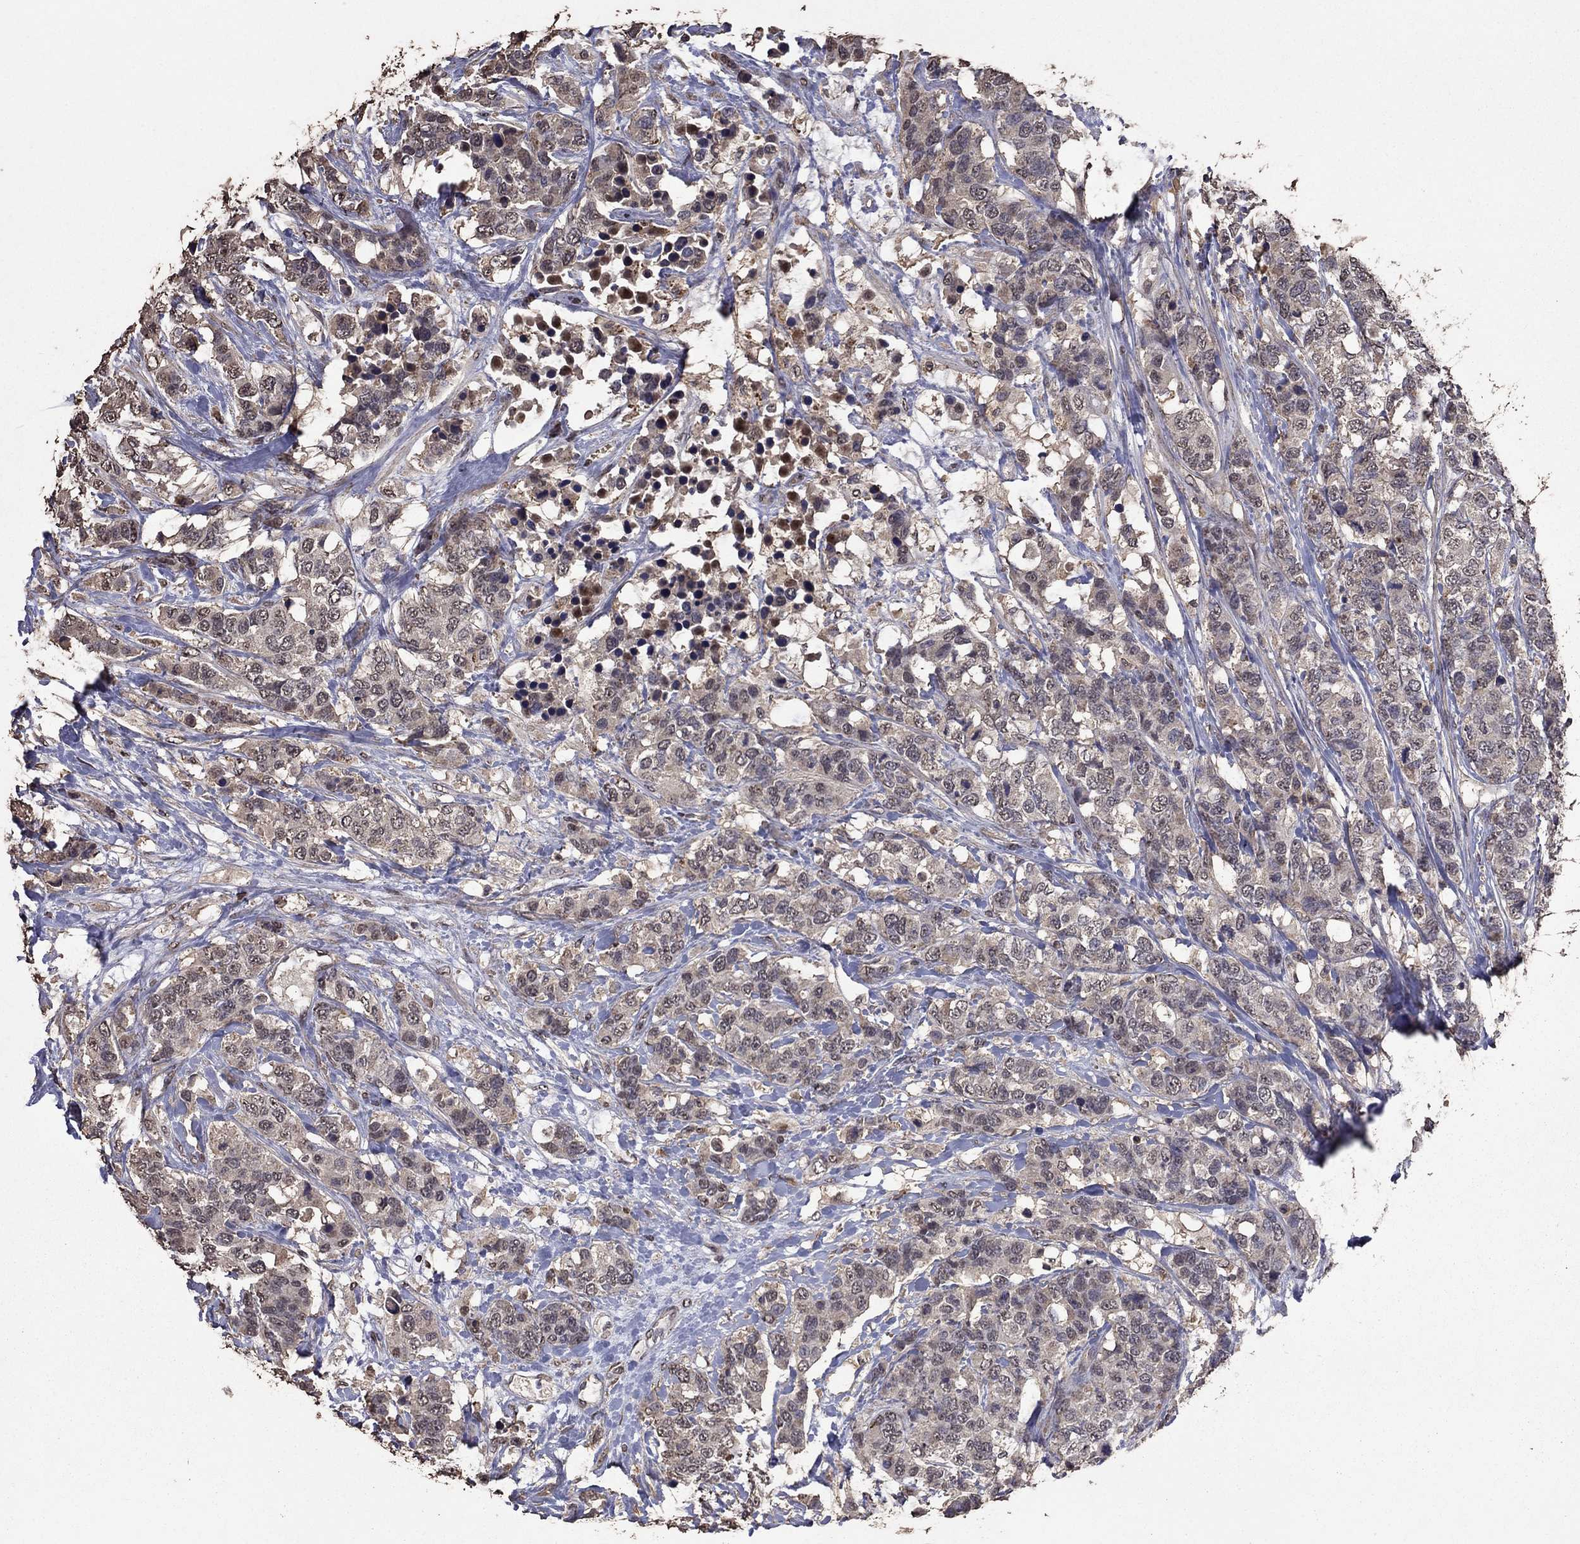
{"staining": {"intensity": "negative", "quantity": "none", "location": "none"}, "tissue": "breast cancer", "cell_type": "Tumor cells", "image_type": "cancer", "snomed": [{"axis": "morphology", "description": "Lobular carcinoma"}, {"axis": "topography", "description": "Breast"}], "caption": "Breast cancer was stained to show a protein in brown. There is no significant staining in tumor cells.", "gene": "SERPINA5", "patient": {"sex": "female", "age": 59}}